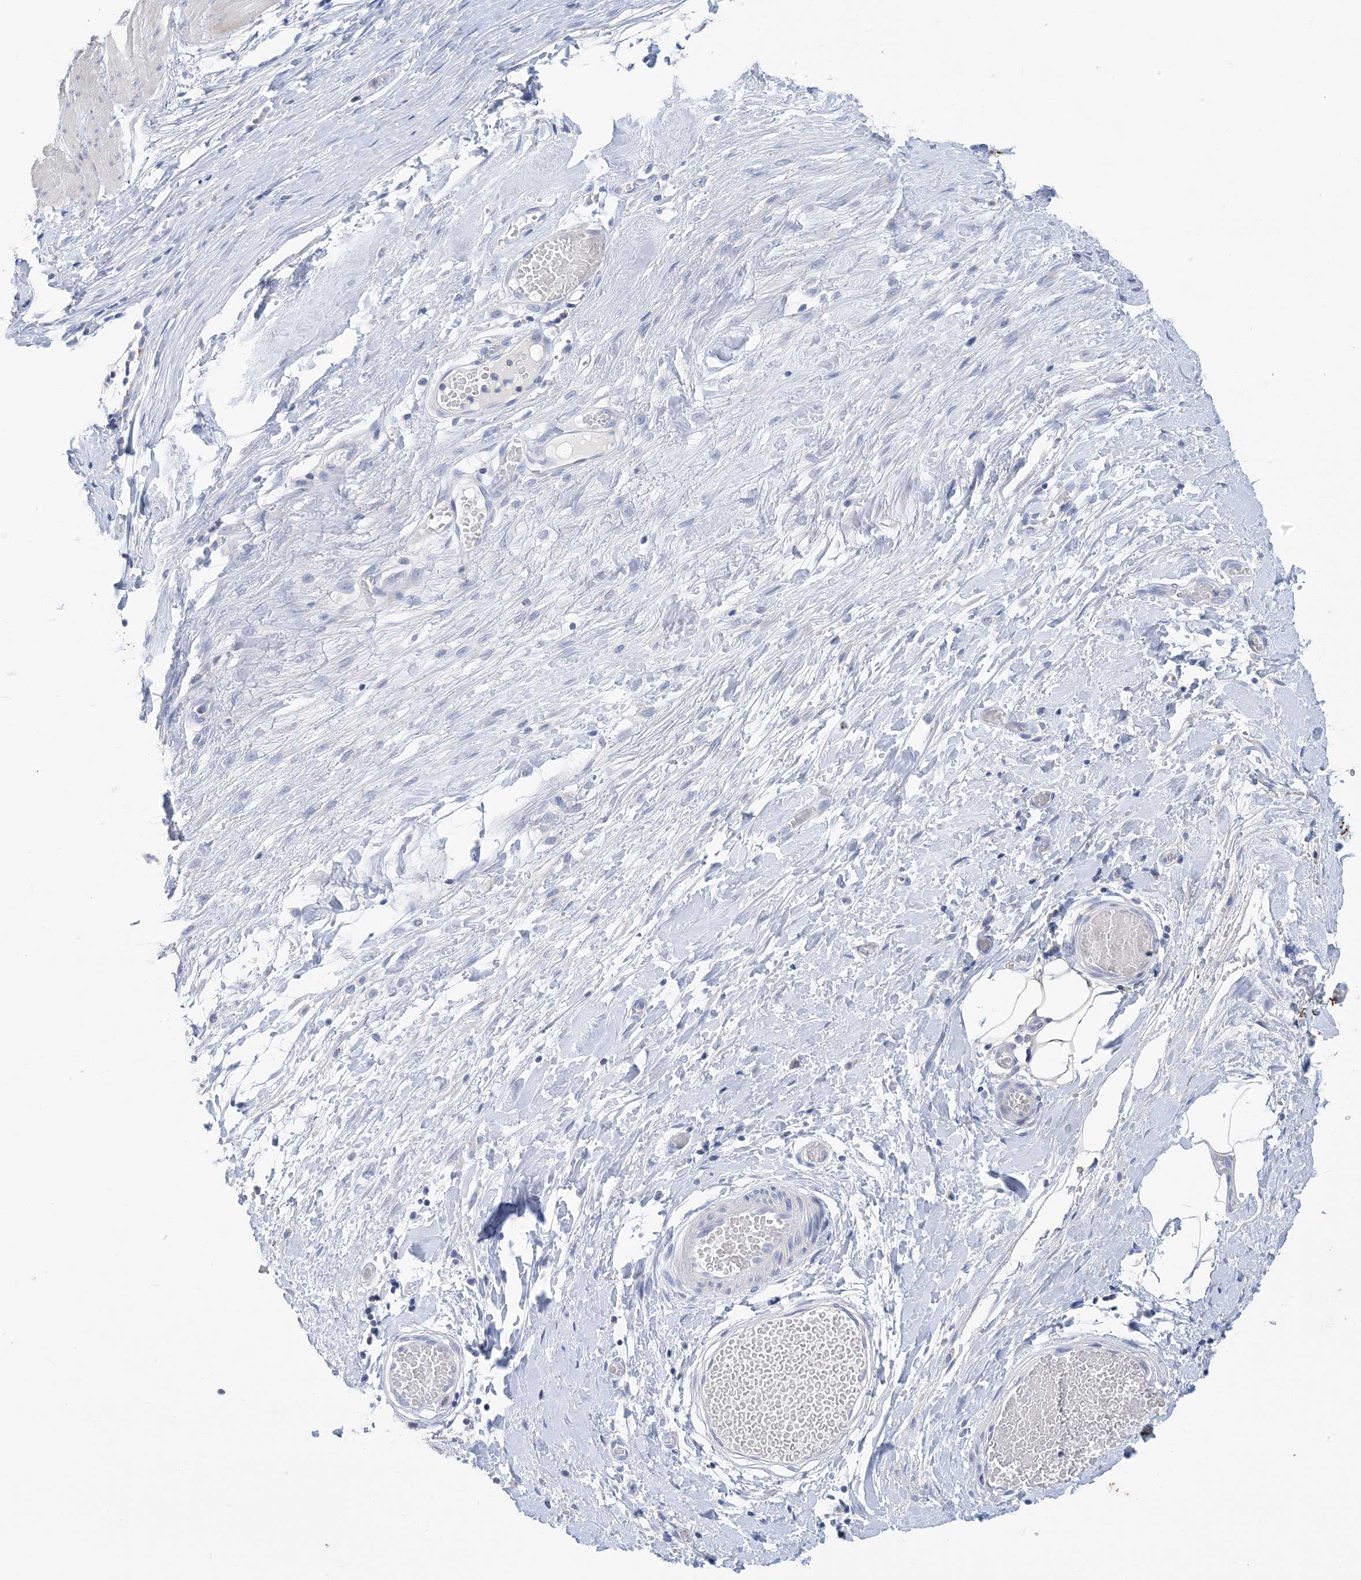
{"staining": {"intensity": "negative", "quantity": "none", "location": "none"}, "tissue": "smooth muscle", "cell_type": "Smooth muscle cells", "image_type": "normal", "snomed": [{"axis": "morphology", "description": "Normal tissue, NOS"}, {"axis": "morphology", "description": "Adenocarcinoma, NOS"}, {"axis": "topography", "description": "Colon"}, {"axis": "topography", "description": "Peripheral nerve tissue"}], "caption": "A histopathology image of smooth muscle stained for a protein displays no brown staining in smooth muscle cells. Nuclei are stained in blue.", "gene": "SH3YL1", "patient": {"sex": "male", "age": 14}}